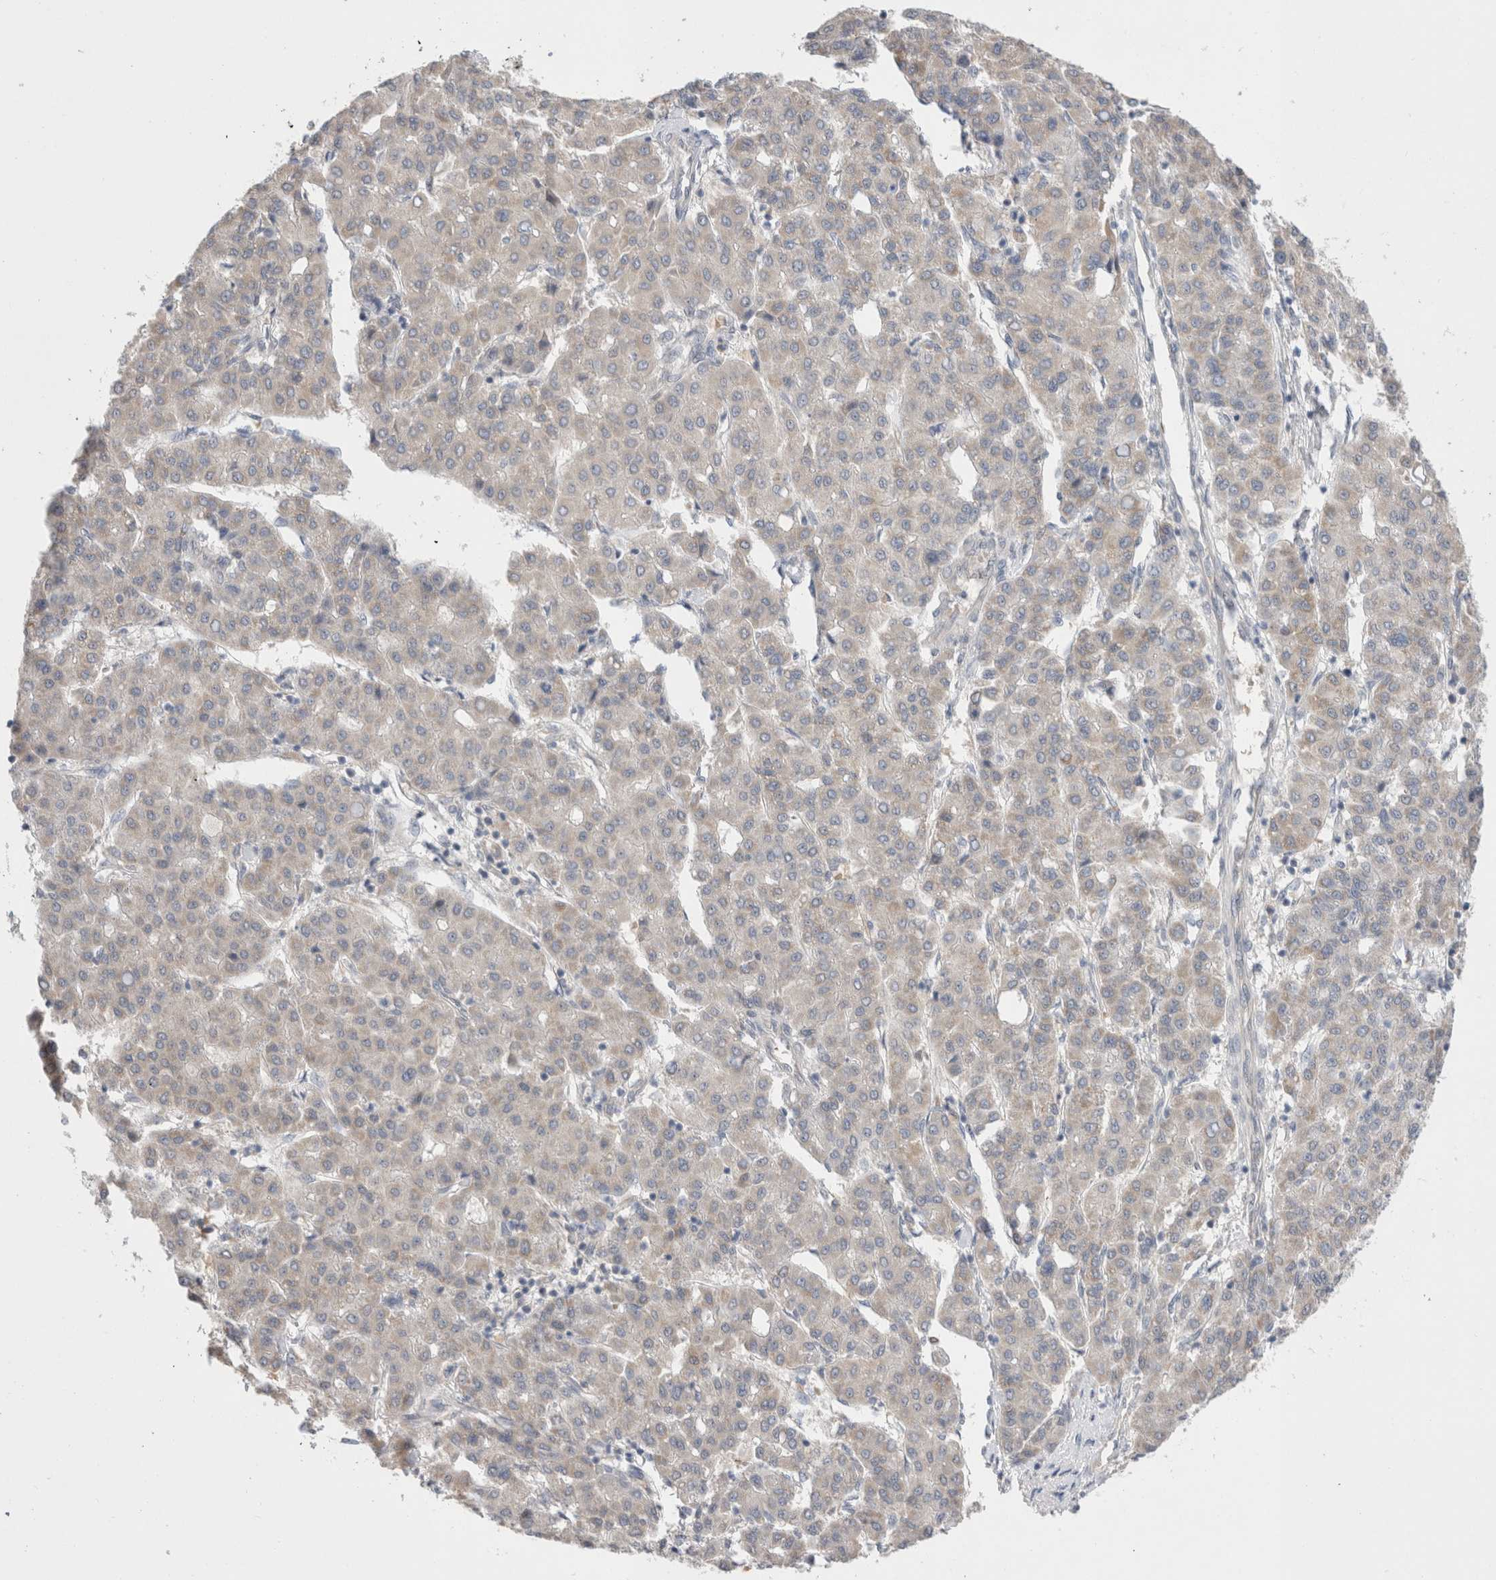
{"staining": {"intensity": "weak", "quantity": "25%-75%", "location": "cytoplasmic/membranous"}, "tissue": "liver cancer", "cell_type": "Tumor cells", "image_type": "cancer", "snomed": [{"axis": "morphology", "description": "Carcinoma, Hepatocellular, NOS"}, {"axis": "topography", "description": "Liver"}], "caption": "Tumor cells show low levels of weak cytoplasmic/membranous positivity in approximately 25%-75% of cells in human hepatocellular carcinoma (liver).", "gene": "NDOR1", "patient": {"sex": "male", "age": 65}}